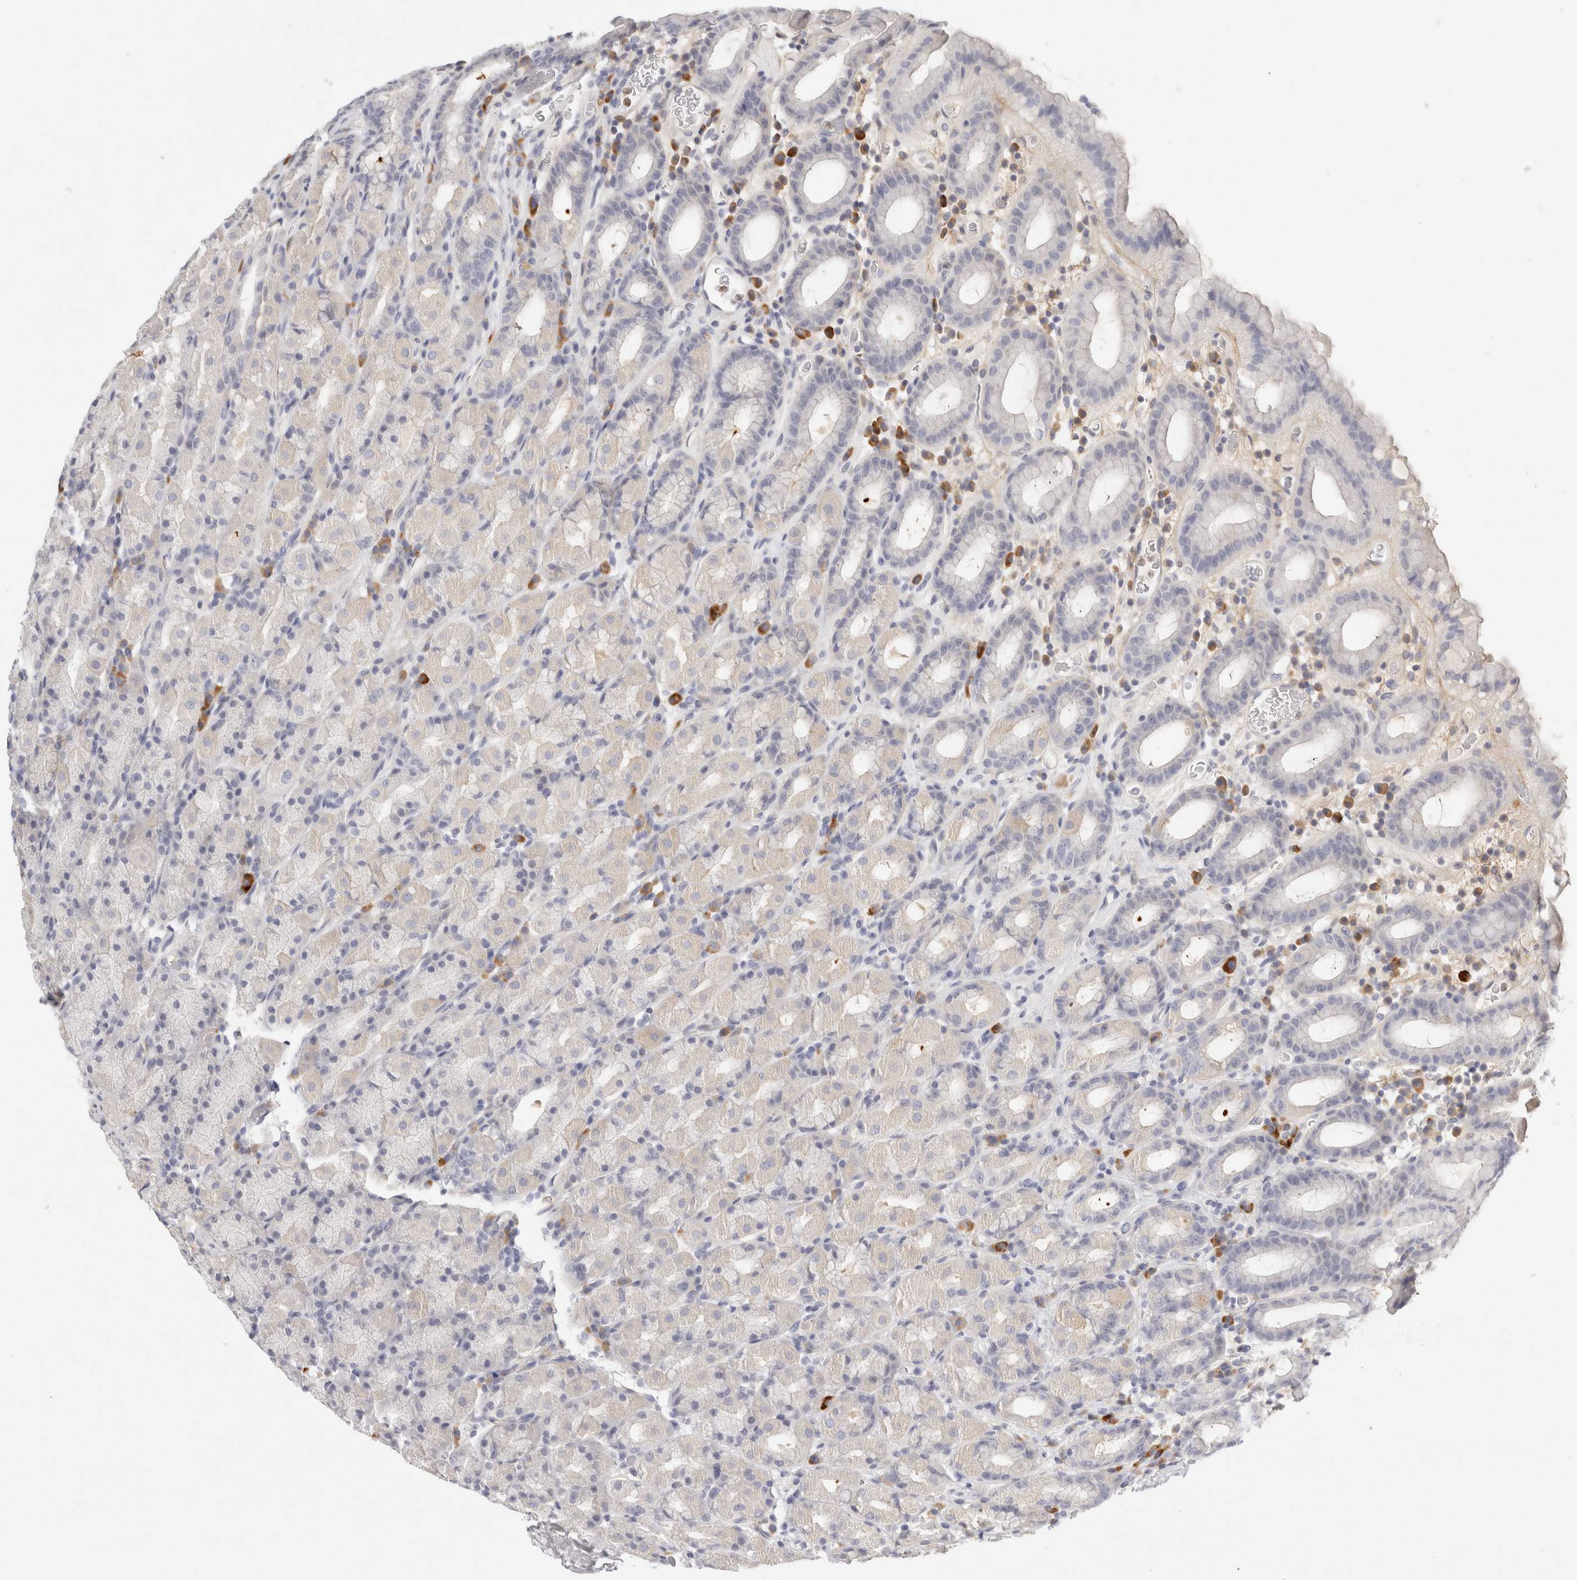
{"staining": {"intensity": "negative", "quantity": "none", "location": "none"}, "tissue": "stomach", "cell_type": "Glandular cells", "image_type": "normal", "snomed": [{"axis": "morphology", "description": "Normal tissue, NOS"}, {"axis": "topography", "description": "Stomach, upper"}], "caption": "High power microscopy photomicrograph of an immunohistochemistry histopathology image of benign stomach, revealing no significant staining in glandular cells. (DAB immunohistochemistry (IHC) with hematoxylin counter stain).", "gene": "FGL2", "patient": {"sex": "male", "age": 68}}